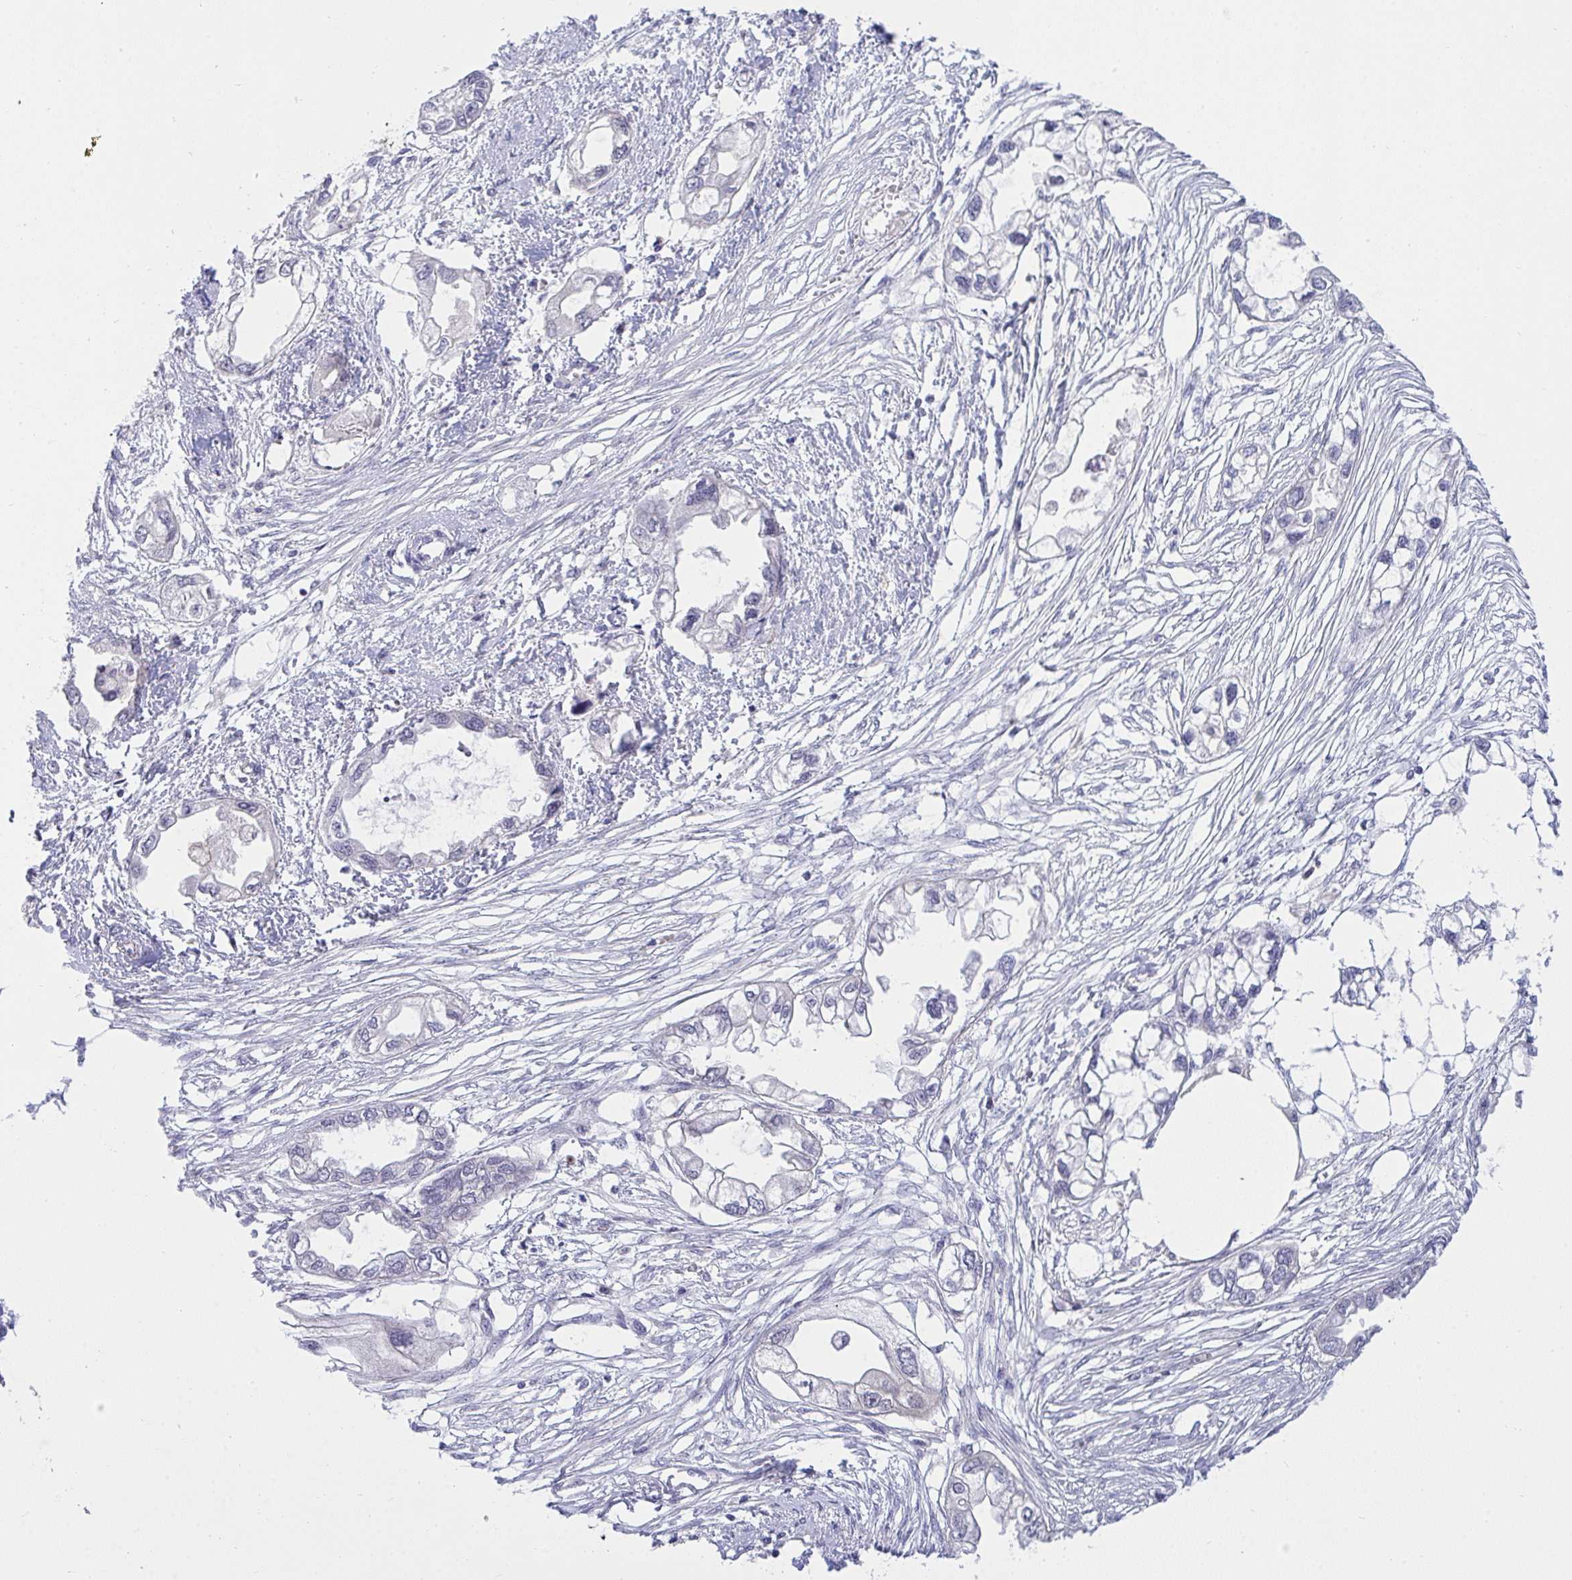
{"staining": {"intensity": "negative", "quantity": "none", "location": "none"}, "tissue": "endometrial cancer", "cell_type": "Tumor cells", "image_type": "cancer", "snomed": [{"axis": "morphology", "description": "Adenocarcinoma, NOS"}, {"axis": "morphology", "description": "Adenocarcinoma, metastatic, NOS"}, {"axis": "topography", "description": "Adipose tissue"}, {"axis": "topography", "description": "Endometrium"}], "caption": "Tumor cells show no significant positivity in endometrial metastatic adenocarcinoma.", "gene": "HOXD12", "patient": {"sex": "female", "age": 67}}